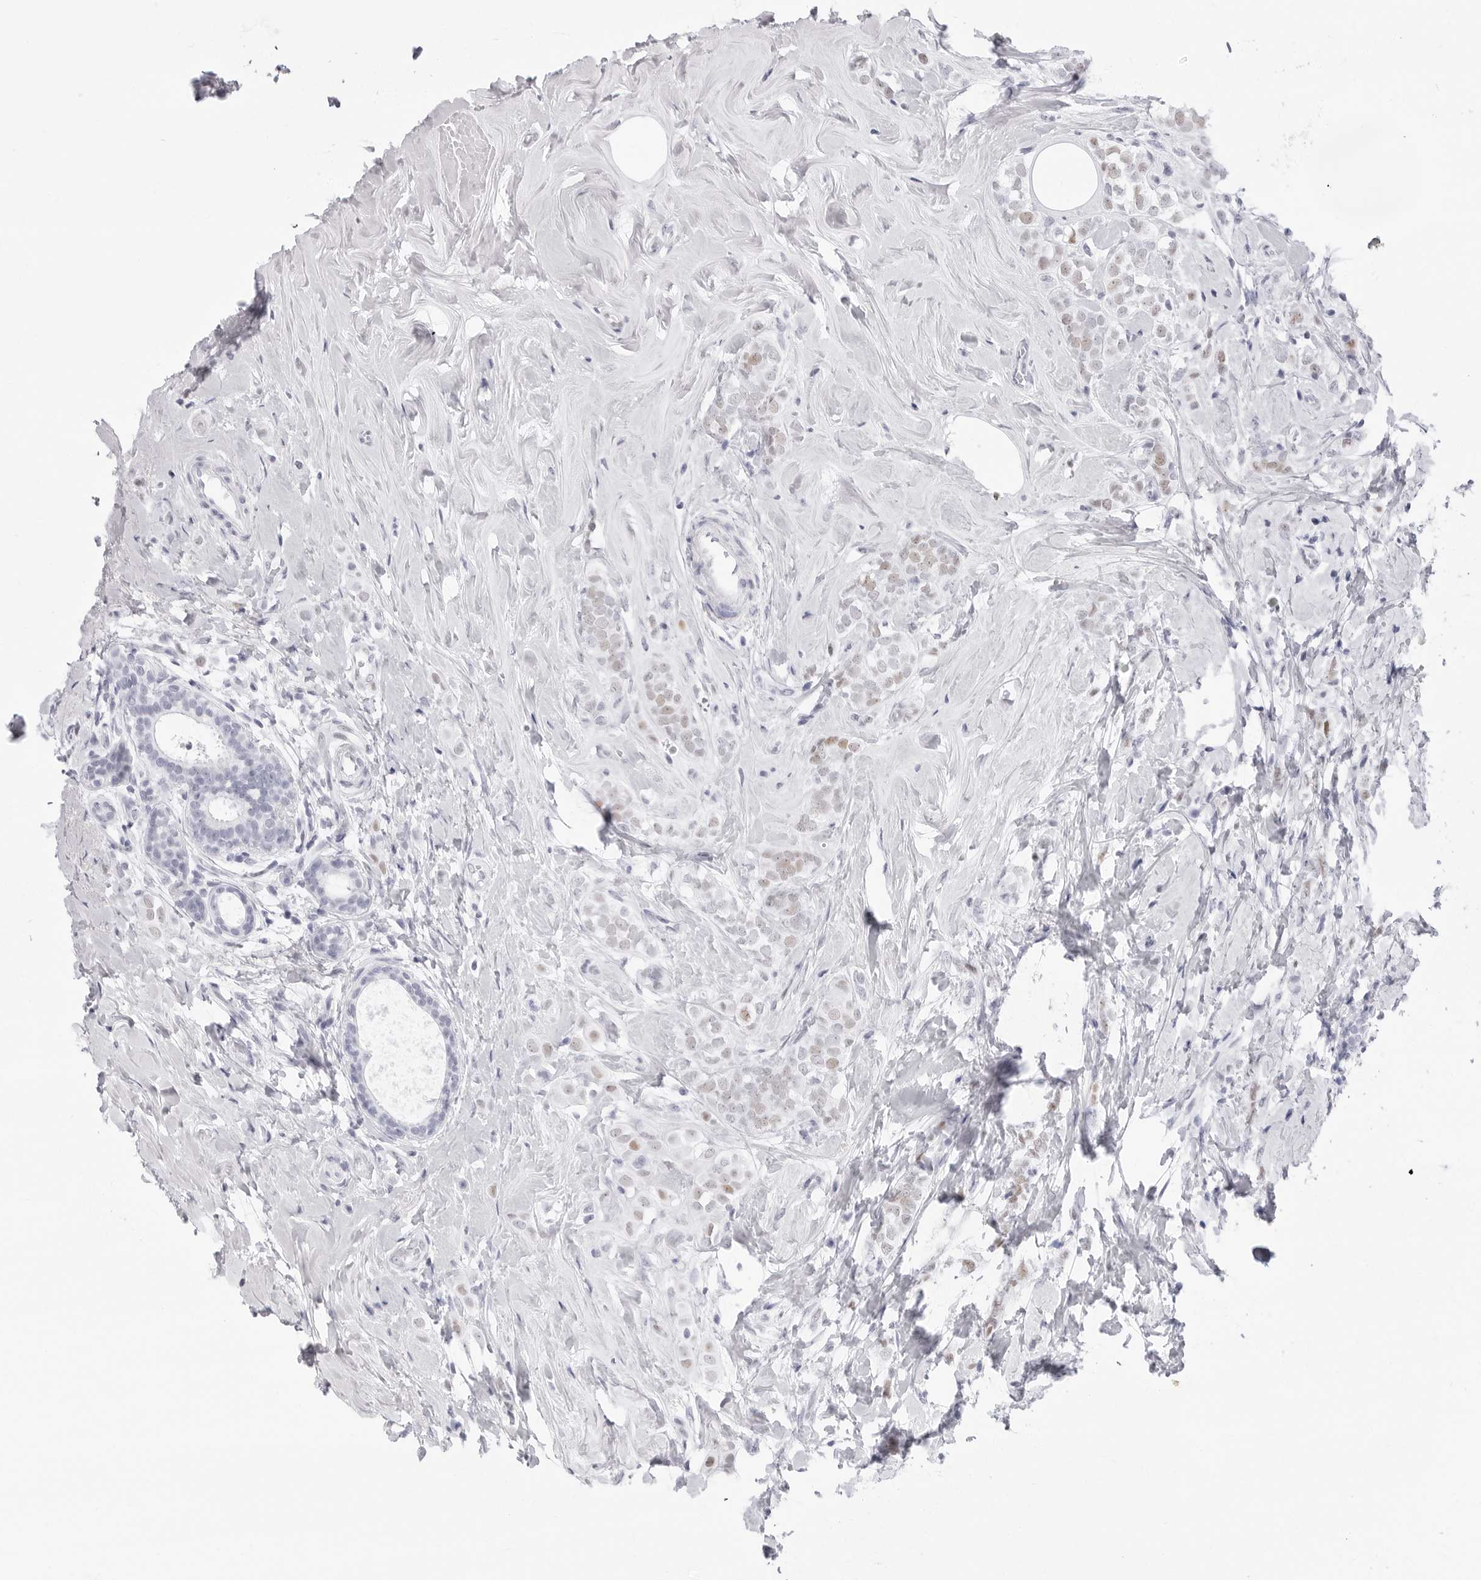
{"staining": {"intensity": "weak", "quantity": "25%-75%", "location": "nuclear"}, "tissue": "breast cancer", "cell_type": "Tumor cells", "image_type": "cancer", "snomed": [{"axis": "morphology", "description": "Lobular carcinoma"}, {"axis": "topography", "description": "Breast"}], "caption": "Breast lobular carcinoma stained with DAB IHC reveals low levels of weak nuclear expression in about 25%-75% of tumor cells.", "gene": "NASP", "patient": {"sex": "female", "age": 47}}